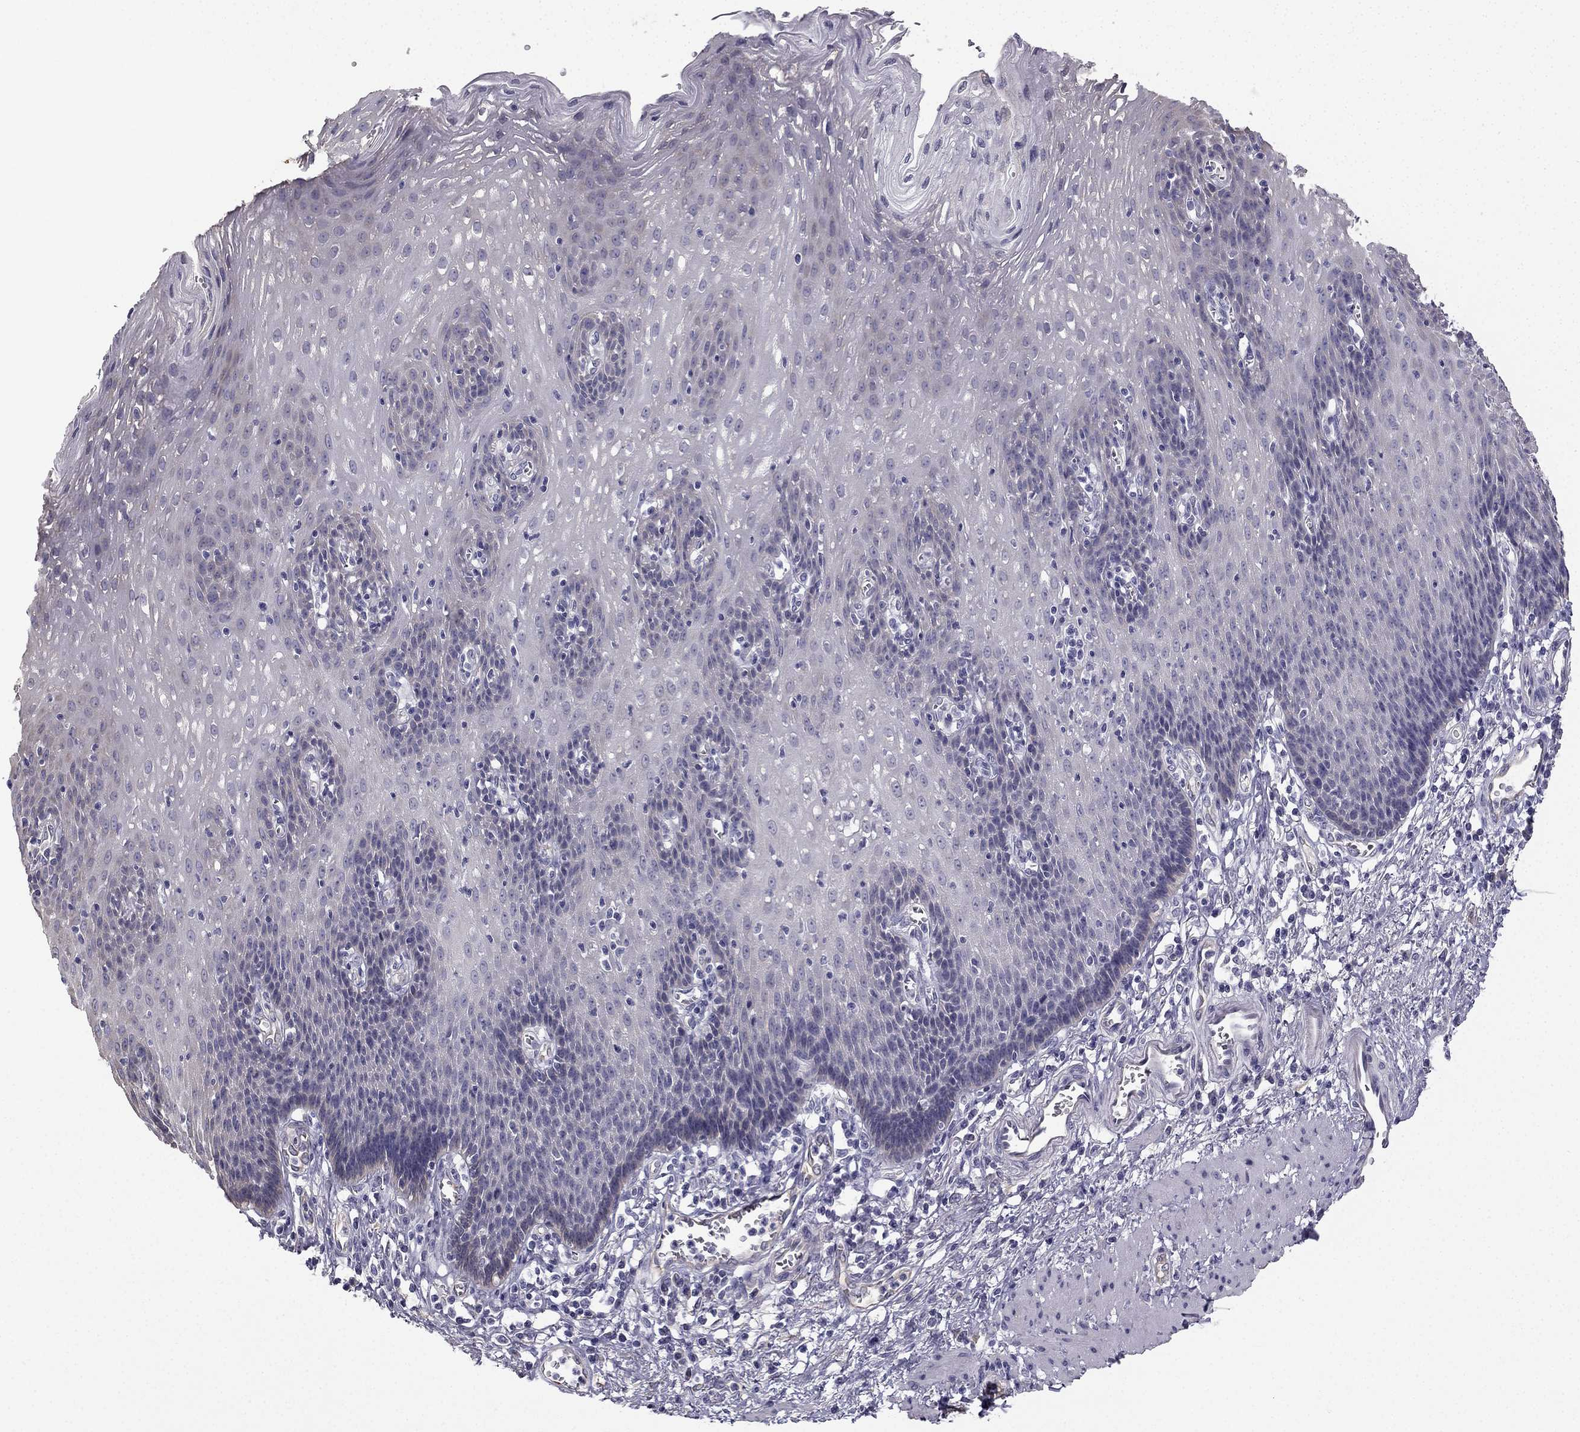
{"staining": {"intensity": "negative", "quantity": "none", "location": "none"}, "tissue": "esophagus", "cell_type": "Squamous epithelial cells", "image_type": "normal", "snomed": [{"axis": "morphology", "description": "Normal tissue, NOS"}, {"axis": "topography", "description": "Esophagus"}], "caption": "High magnification brightfield microscopy of normal esophagus stained with DAB (3,3'-diaminobenzidine) (brown) and counterstained with hematoxylin (blue): squamous epithelial cells show no significant staining. The staining was performed using DAB (3,3'-diaminobenzidine) to visualize the protein expression in brown, while the nuclei were stained in blue with hematoxylin (Magnification: 20x).", "gene": "CCDC40", "patient": {"sex": "male", "age": 57}}